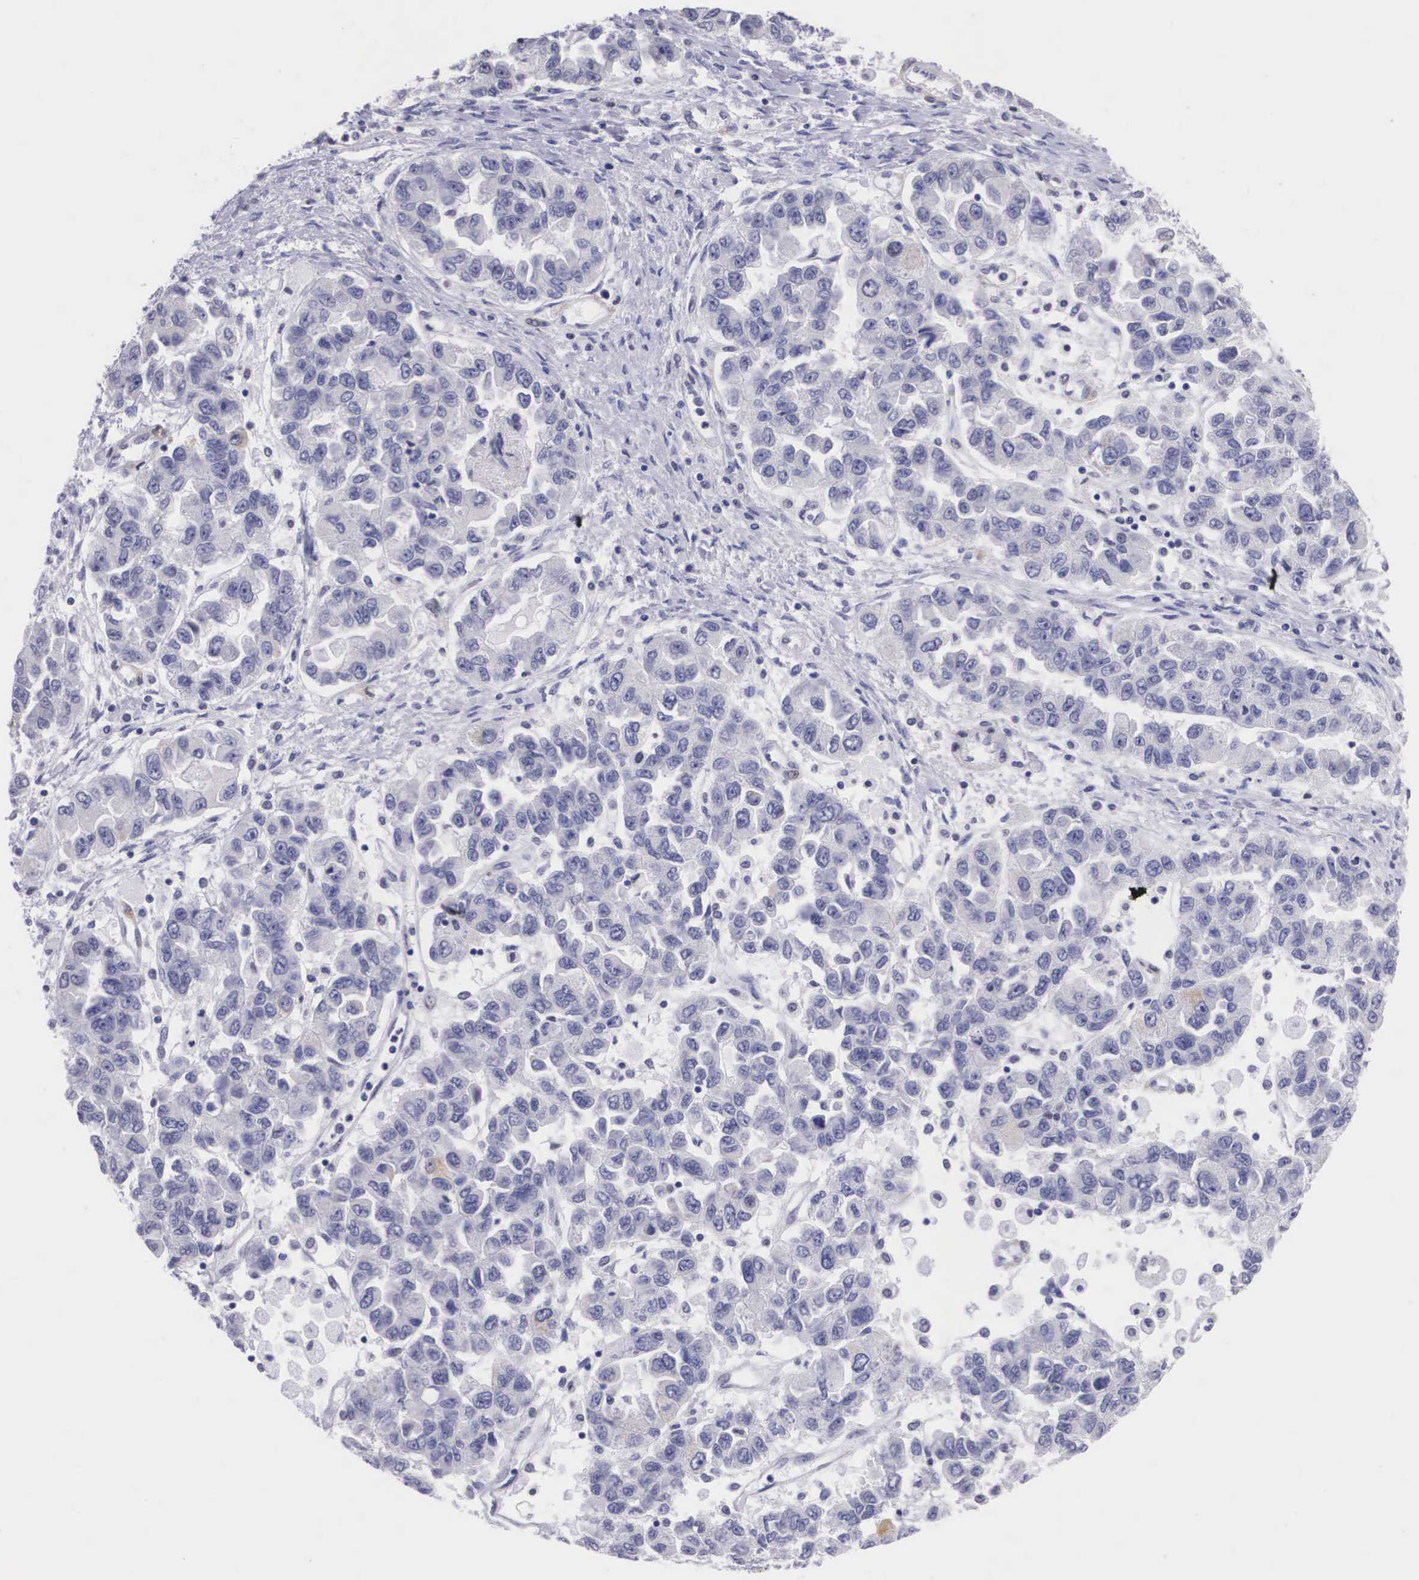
{"staining": {"intensity": "negative", "quantity": "none", "location": "none"}, "tissue": "ovarian cancer", "cell_type": "Tumor cells", "image_type": "cancer", "snomed": [{"axis": "morphology", "description": "Cystadenocarcinoma, serous, NOS"}, {"axis": "topography", "description": "Ovary"}], "caption": "Tumor cells are negative for protein expression in human ovarian cancer (serous cystadenocarcinoma). (DAB (3,3'-diaminobenzidine) immunohistochemistry (IHC), high magnification).", "gene": "ETV6", "patient": {"sex": "female", "age": 84}}